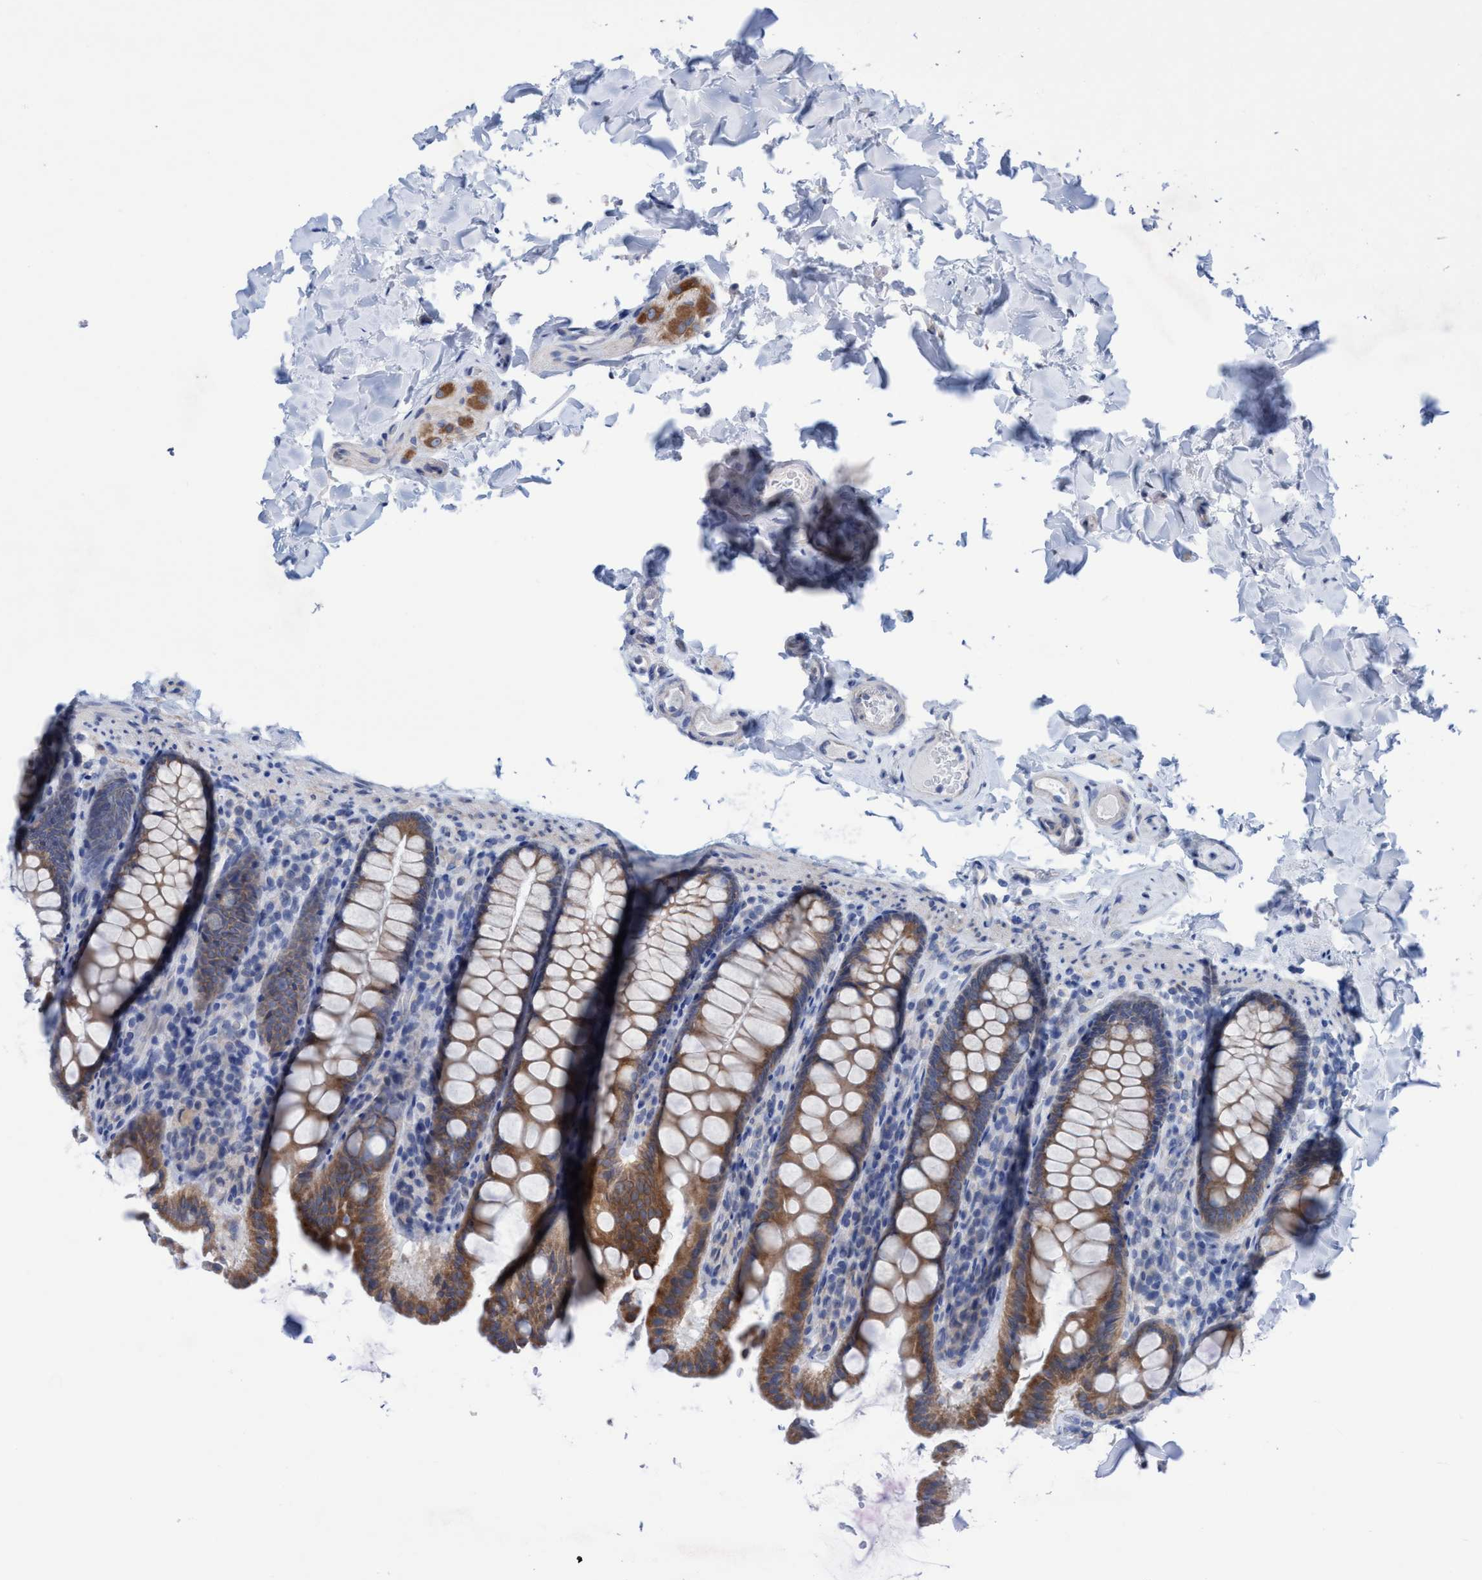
{"staining": {"intensity": "negative", "quantity": "none", "location": "none"}, "tissue": "colon", "cell_type": "Endothelial cells", "image_type": "normal", "snomed": [{"axis": "morphology", "description": "Normal tissue, NOS"}, {"axis": "topography", "description": "Colon"}], "caption": "The micrograph demonstrates no staining of endothelial cells in unremarkable colon.", "gene": "RSAD1", "patient": {"sex": "female", "age": 61}}